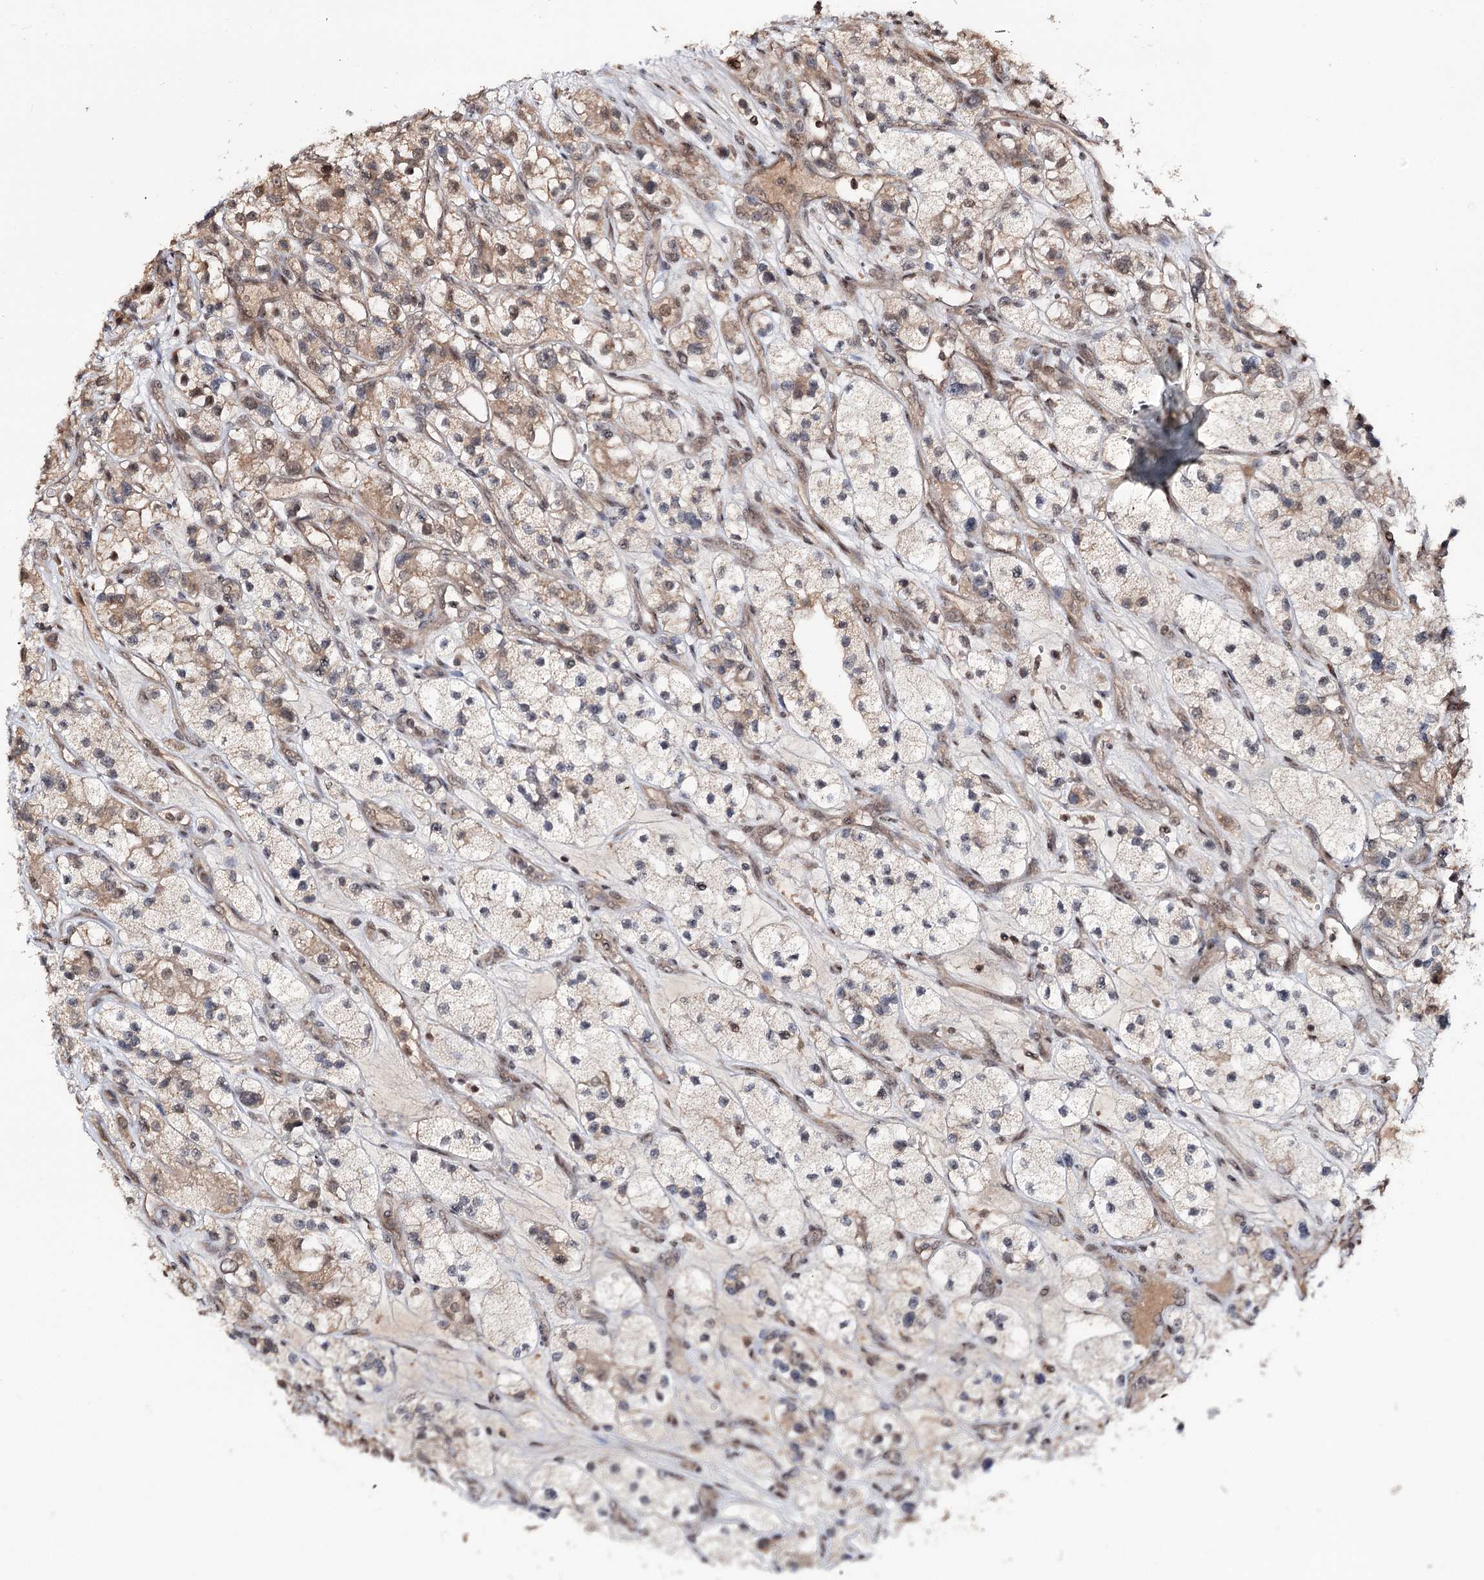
{"staining": {"intensity": "weak", "quantity": "25%-75%", "location": "cytoplasmic/membranous,nuclear"}, "tissue": "renal cancer", "cell_type": "Tumor cells", "image_type": "cancer", "snomed": [{"axis": "morphology", "description": "Adenocarcinoma, NOS"}, {"axis": "topography", "description": "Kidney"}], "caption": "The image reveals staining of renal cancer (adenocarcinoma), revealing weak cytoplasmic/membranous and nuclear protein positivity (brown color) within tumor cells.", "gene": "FAM53B", "patient": {"sex": "female", "age": 57}}